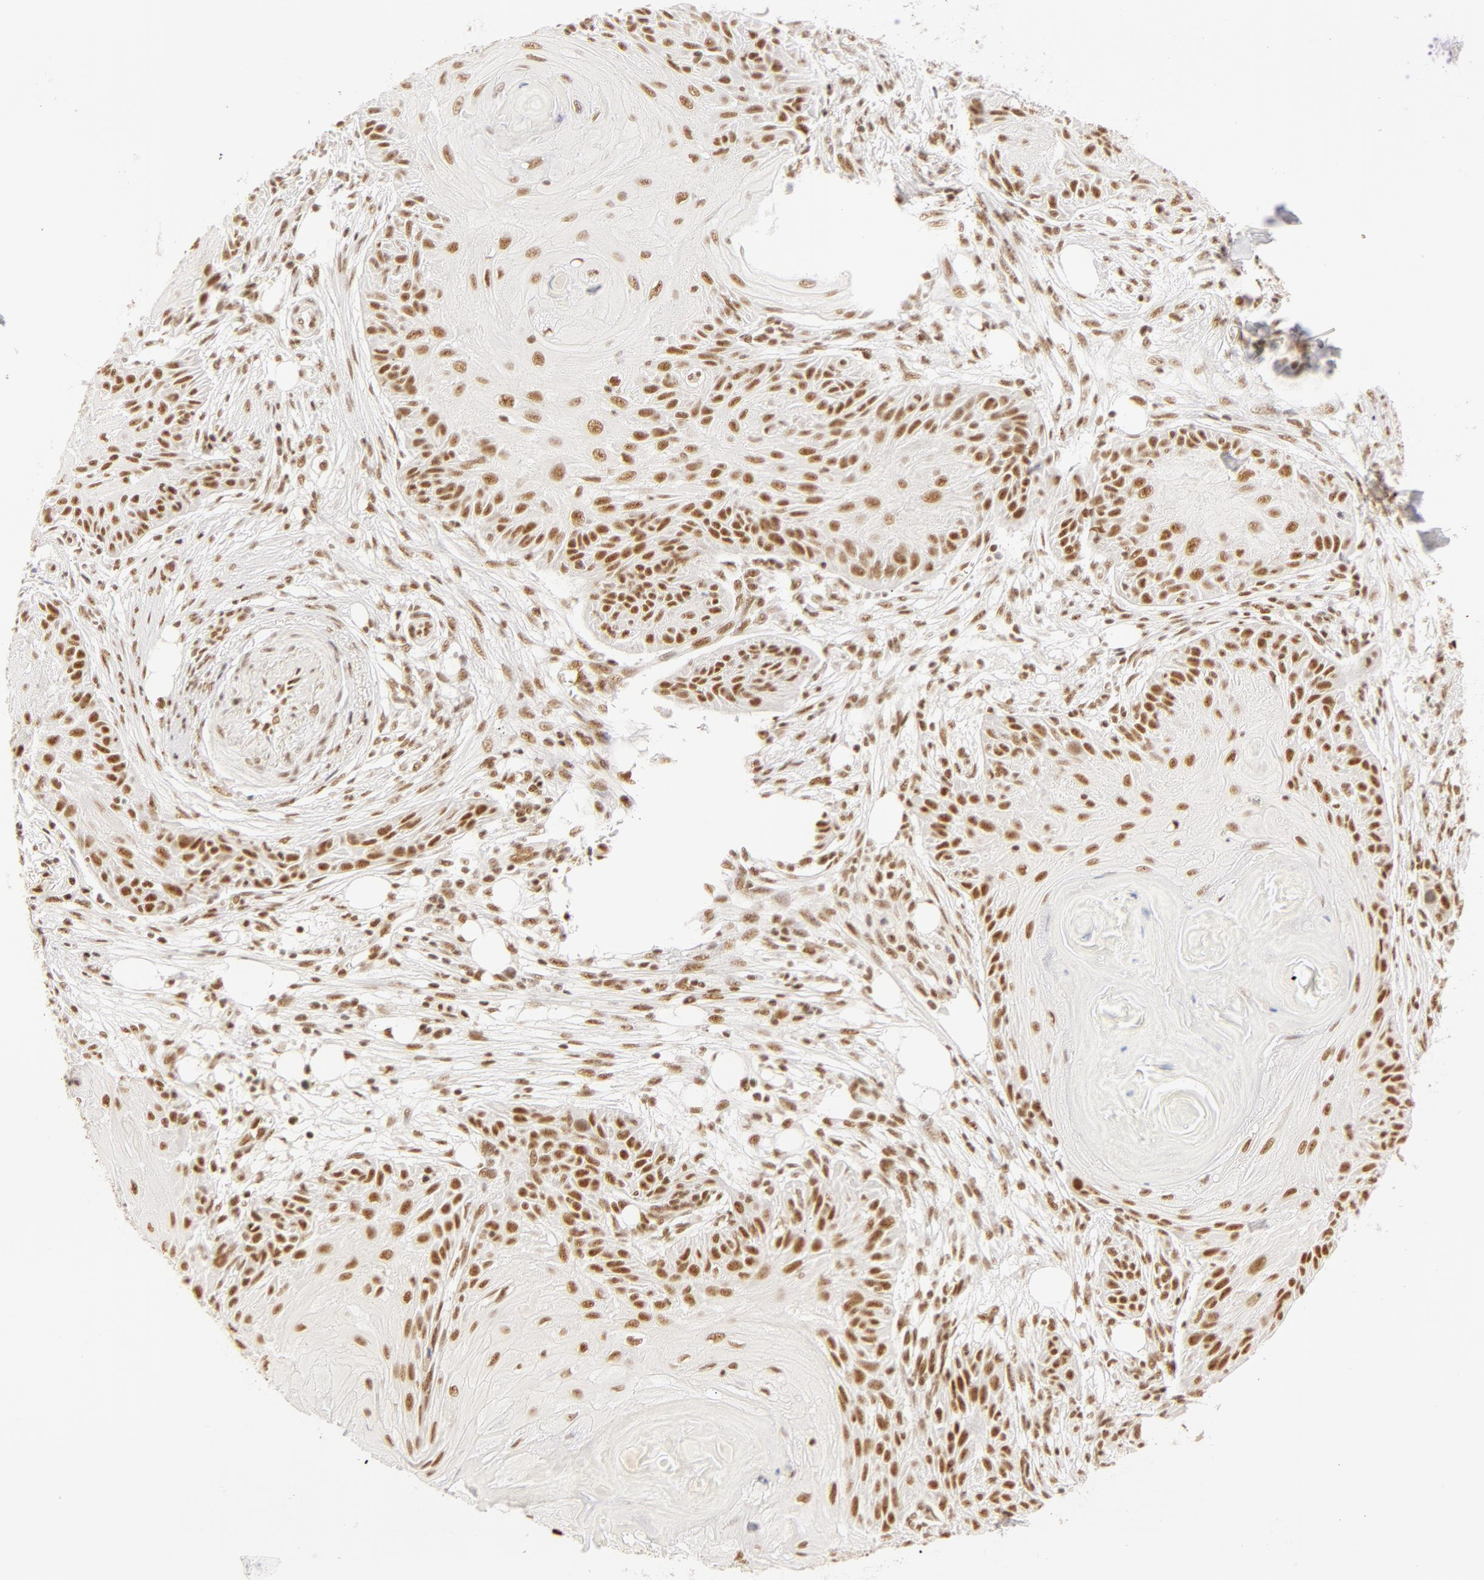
{"staining": {"intensity": "weak", "quantity": ">75%", "location": "nuclear"}, "tissue": "skin cancer", "cell_type": "Tumor cells", "image_type": "cancer", "snomed": [{"axis": "morphology", "description": "Squamous cell carcinoma, NOS"}, {"axis": "topography", "description": "Skin"}], "caption": "Weak nuclear positivity for a protein is present in approximately >75% of tumor cells of squamous cell carcinoma (skin) using IHC.", "gene": "RBM39", "patient": {"sex": "female", "age": 88}}